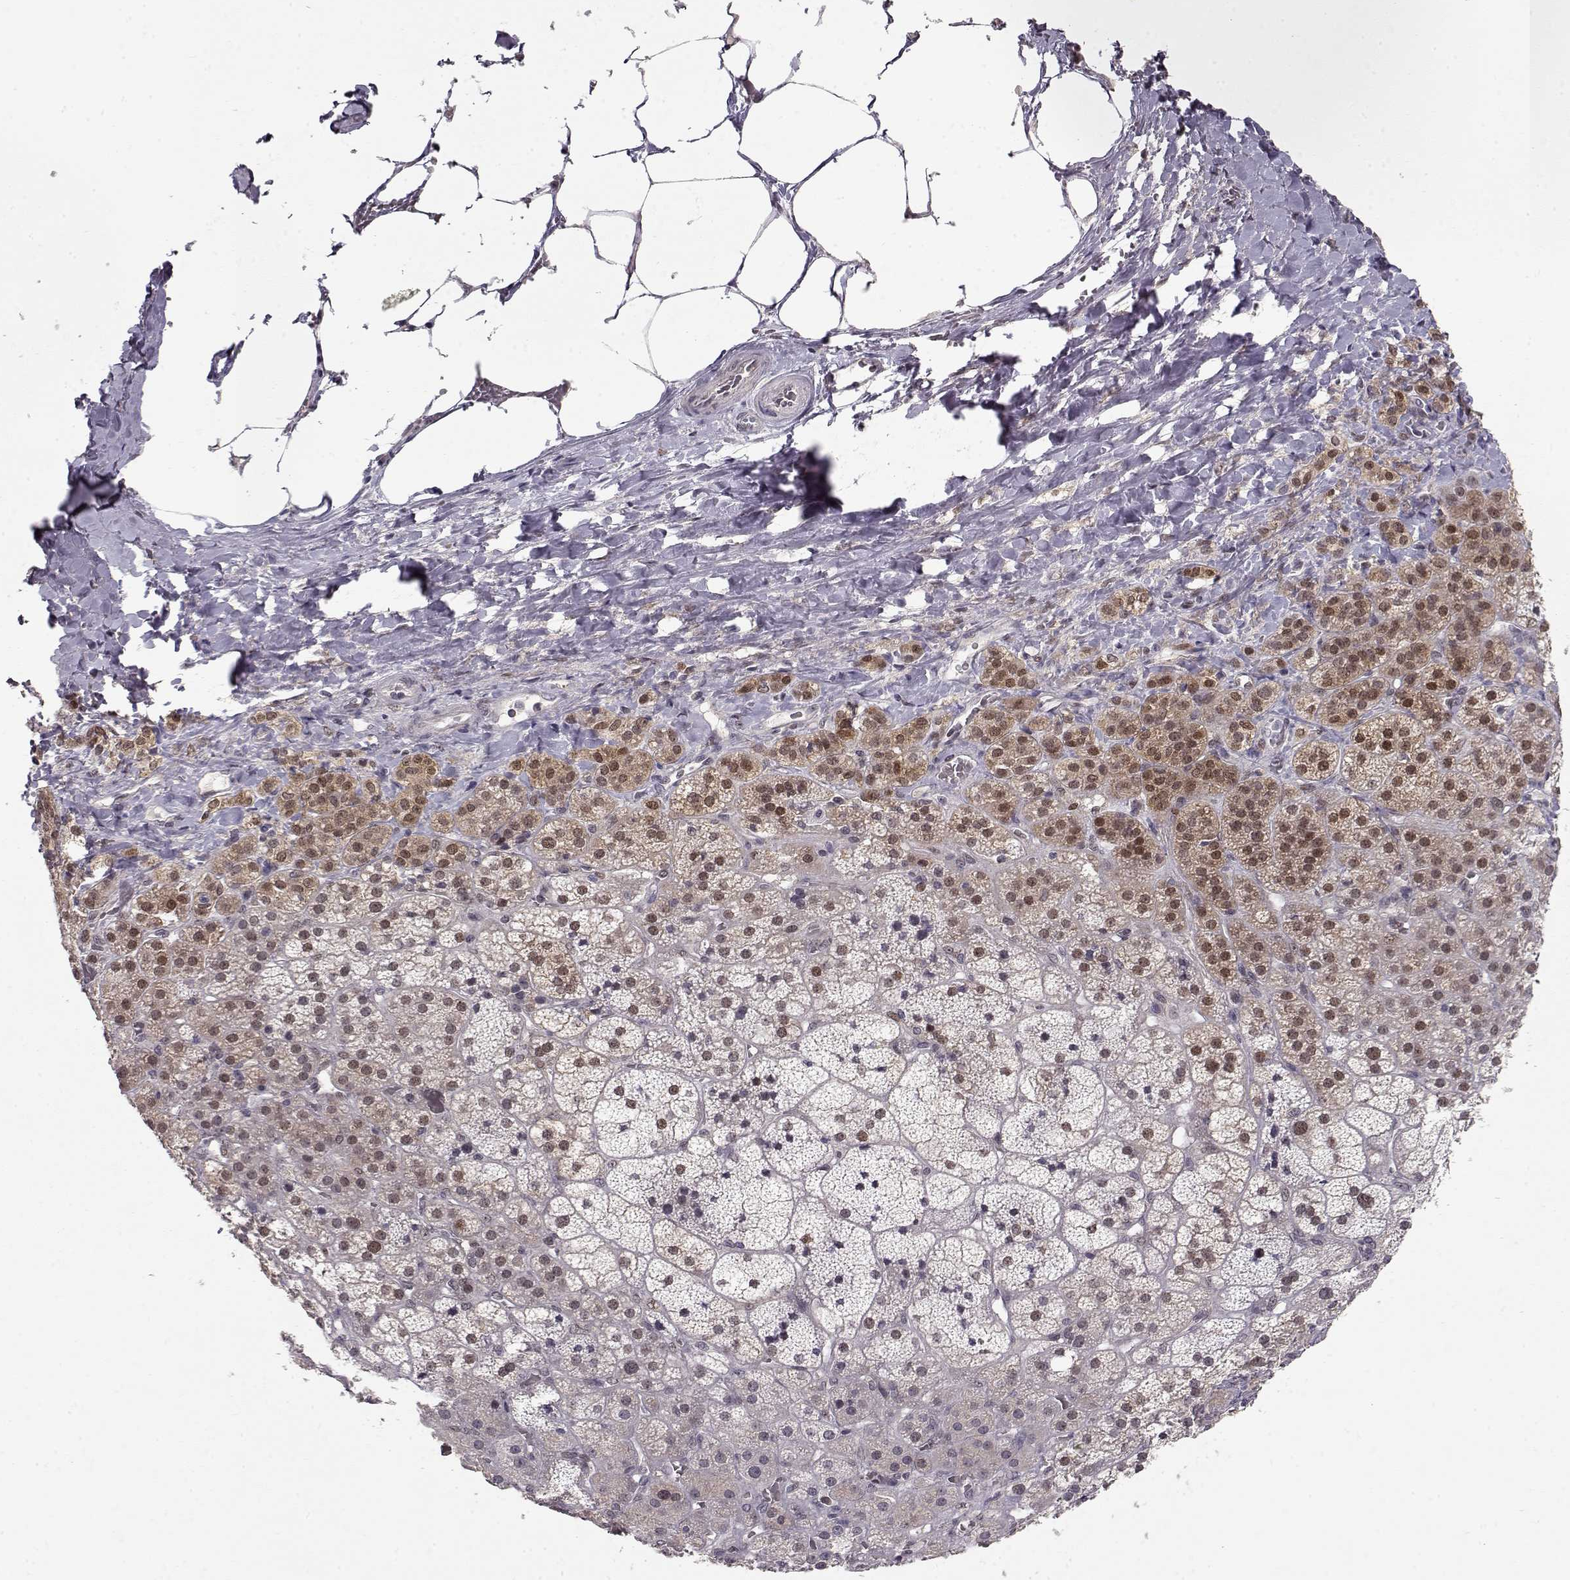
{"staining": {"intensity": "moderate", "quantity": "<25%", "location": "nuclear"}, "tissue": "adrenal gland", "cell_type": "Glandular cells", "image_type": "normal", "snomed": [{"axis": "morphology", "description": "Normal tissue, NOS"}, {"axis": "topography", "description": "Adrenal gland"}], "caption": "Glandular cells display low levels of moderate nuclear expression in about <25% of cells in benign human adrenal gland. The staining was performed using DAB, with brown indicating positive protein expression. Nuclei are stained blue with hematoxylin.", "gene": "CDK4", "patient": {"sex": "male", "age": 57}}